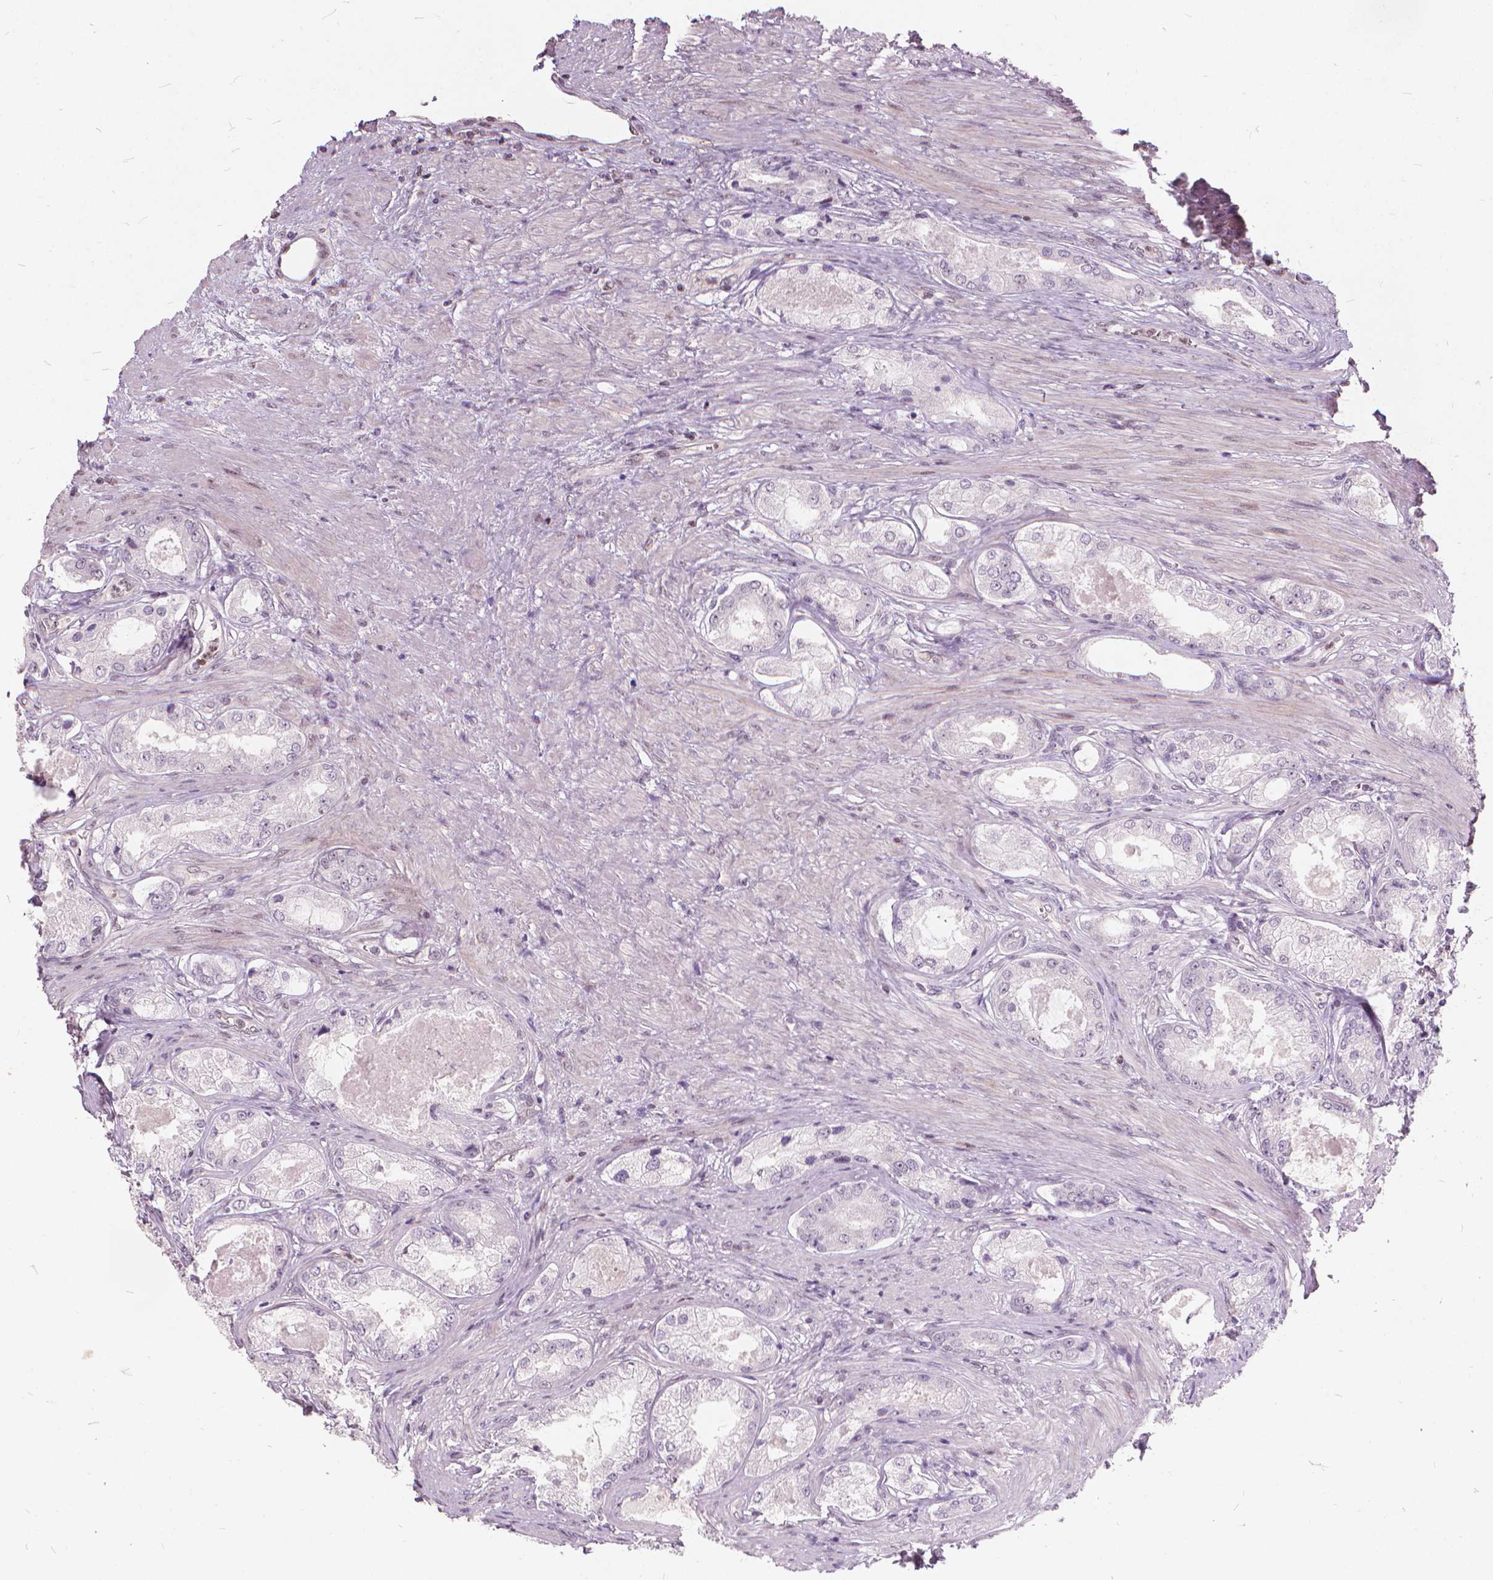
{"staining": {"intensity": "negative", "quantity": "none", "location": "none"}, "tissue": "prostate cancer", "cell_type": "Tumor cells", "image_type": "cancer", "snomed": [{"axis": "morphology", "description": "Adenocarcinoma, Low grade"}, {"axis": "topography", "description": "Prostate"}], "caption": "This is an immunohistochemistry histopathology image of human prostate cancer (low-grade adenocarcinoma). There is no positivity in tumor cells.", "gene": "STAT5B", "patient": {"sex": "male", "age": 68}}